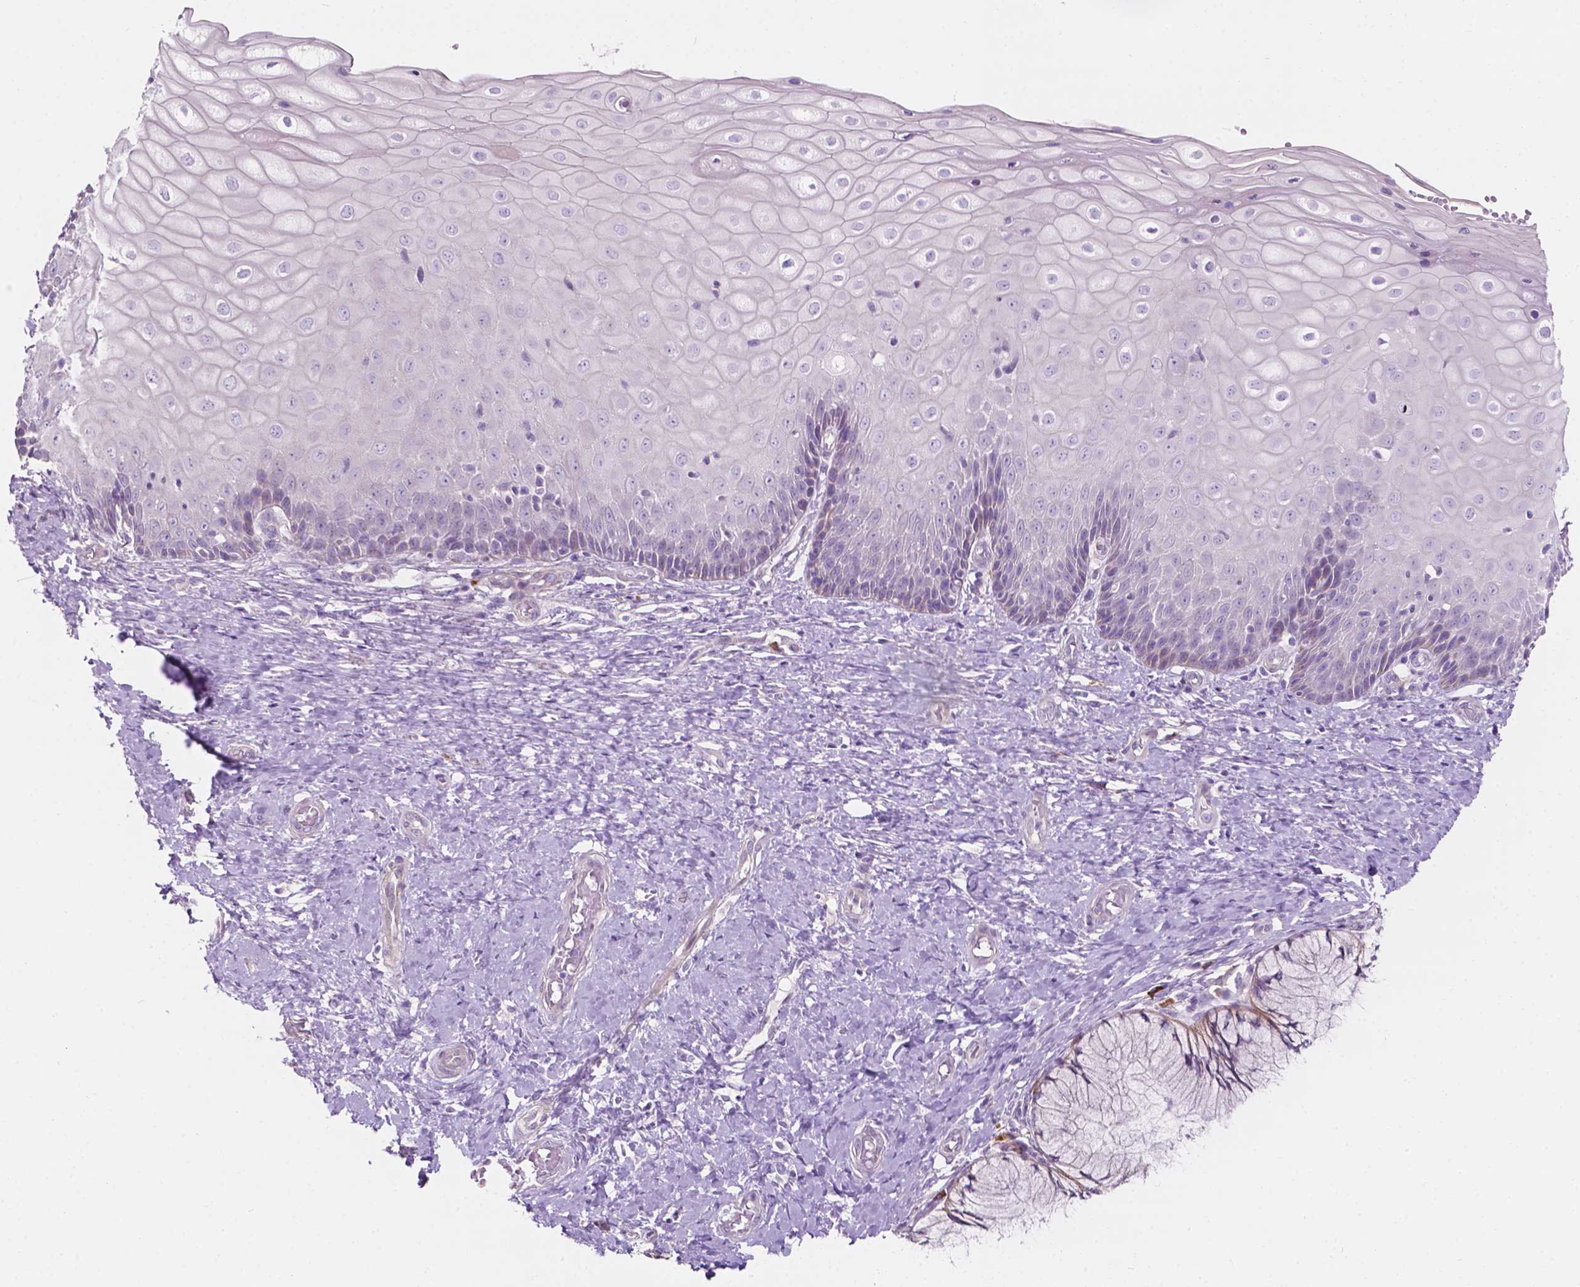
{"staining": {"intensity": "weak", "quantity": "<25%", "location": "cytoplasmic/membranous"}, "tissue": "cervix", "cell_type": "Glandular cells", "image_type": "normal", "snomed": [{"axis": "morphology", "description": "Normal tissue, NOS"}, {"axis": "topography", "description": "Cervix"}], "caption": "Cervix was stained to show a protein in brown. There is no significant staining in glandular cells. (DAB IHC visualized using brightfield microscopy, high magnification).", "gene": "NOS1AP", "patient": {"sex": "female", "age": 37}}